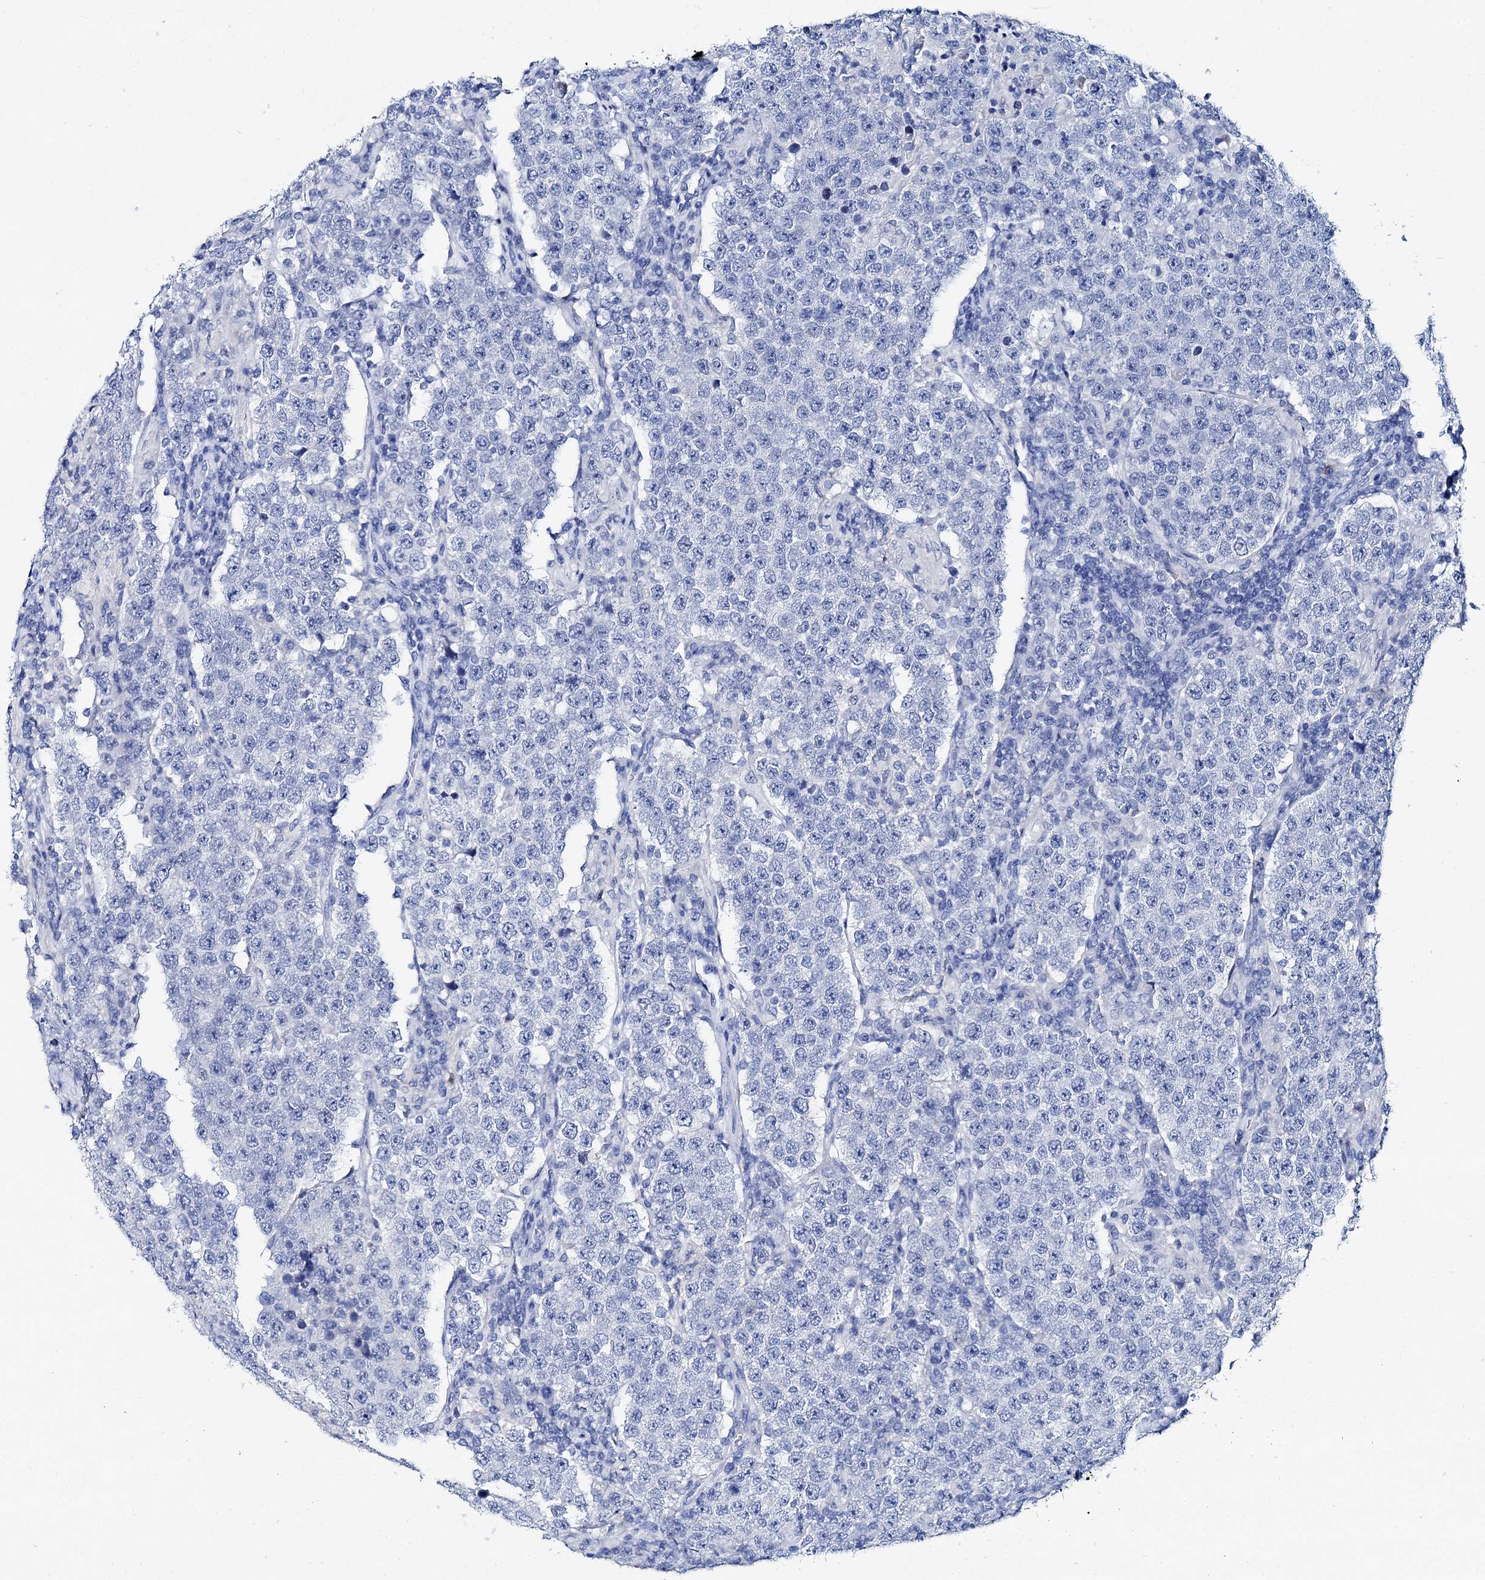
{"staining": {"intensity": "negative", "quantity": "none", "location": "none"}, "tissue": "testis cancer", "cell_type": "Tumor cells", "image_type": "cancer", "snomed": [{"axis": "morphology", "description": "Normal tissue, NOS"}, {"axis": "morphology", "description": "Urothelial carcinoma, High grade"}, {"axis": "morphology", "description": "Seminoma, NOS"}, {"axis": "morphology", "description": "Carcinoma, Embryonal, NOS"}, {"axis": "topography", "description": "Urinary bladder"}, {"axis": "topography", "description": "Testis"}], "caption": "There is no significant positivity in tumor cells of testis cancer.", "gene": "BRINP1", "patient": {"sex": "male", "age": 41}}